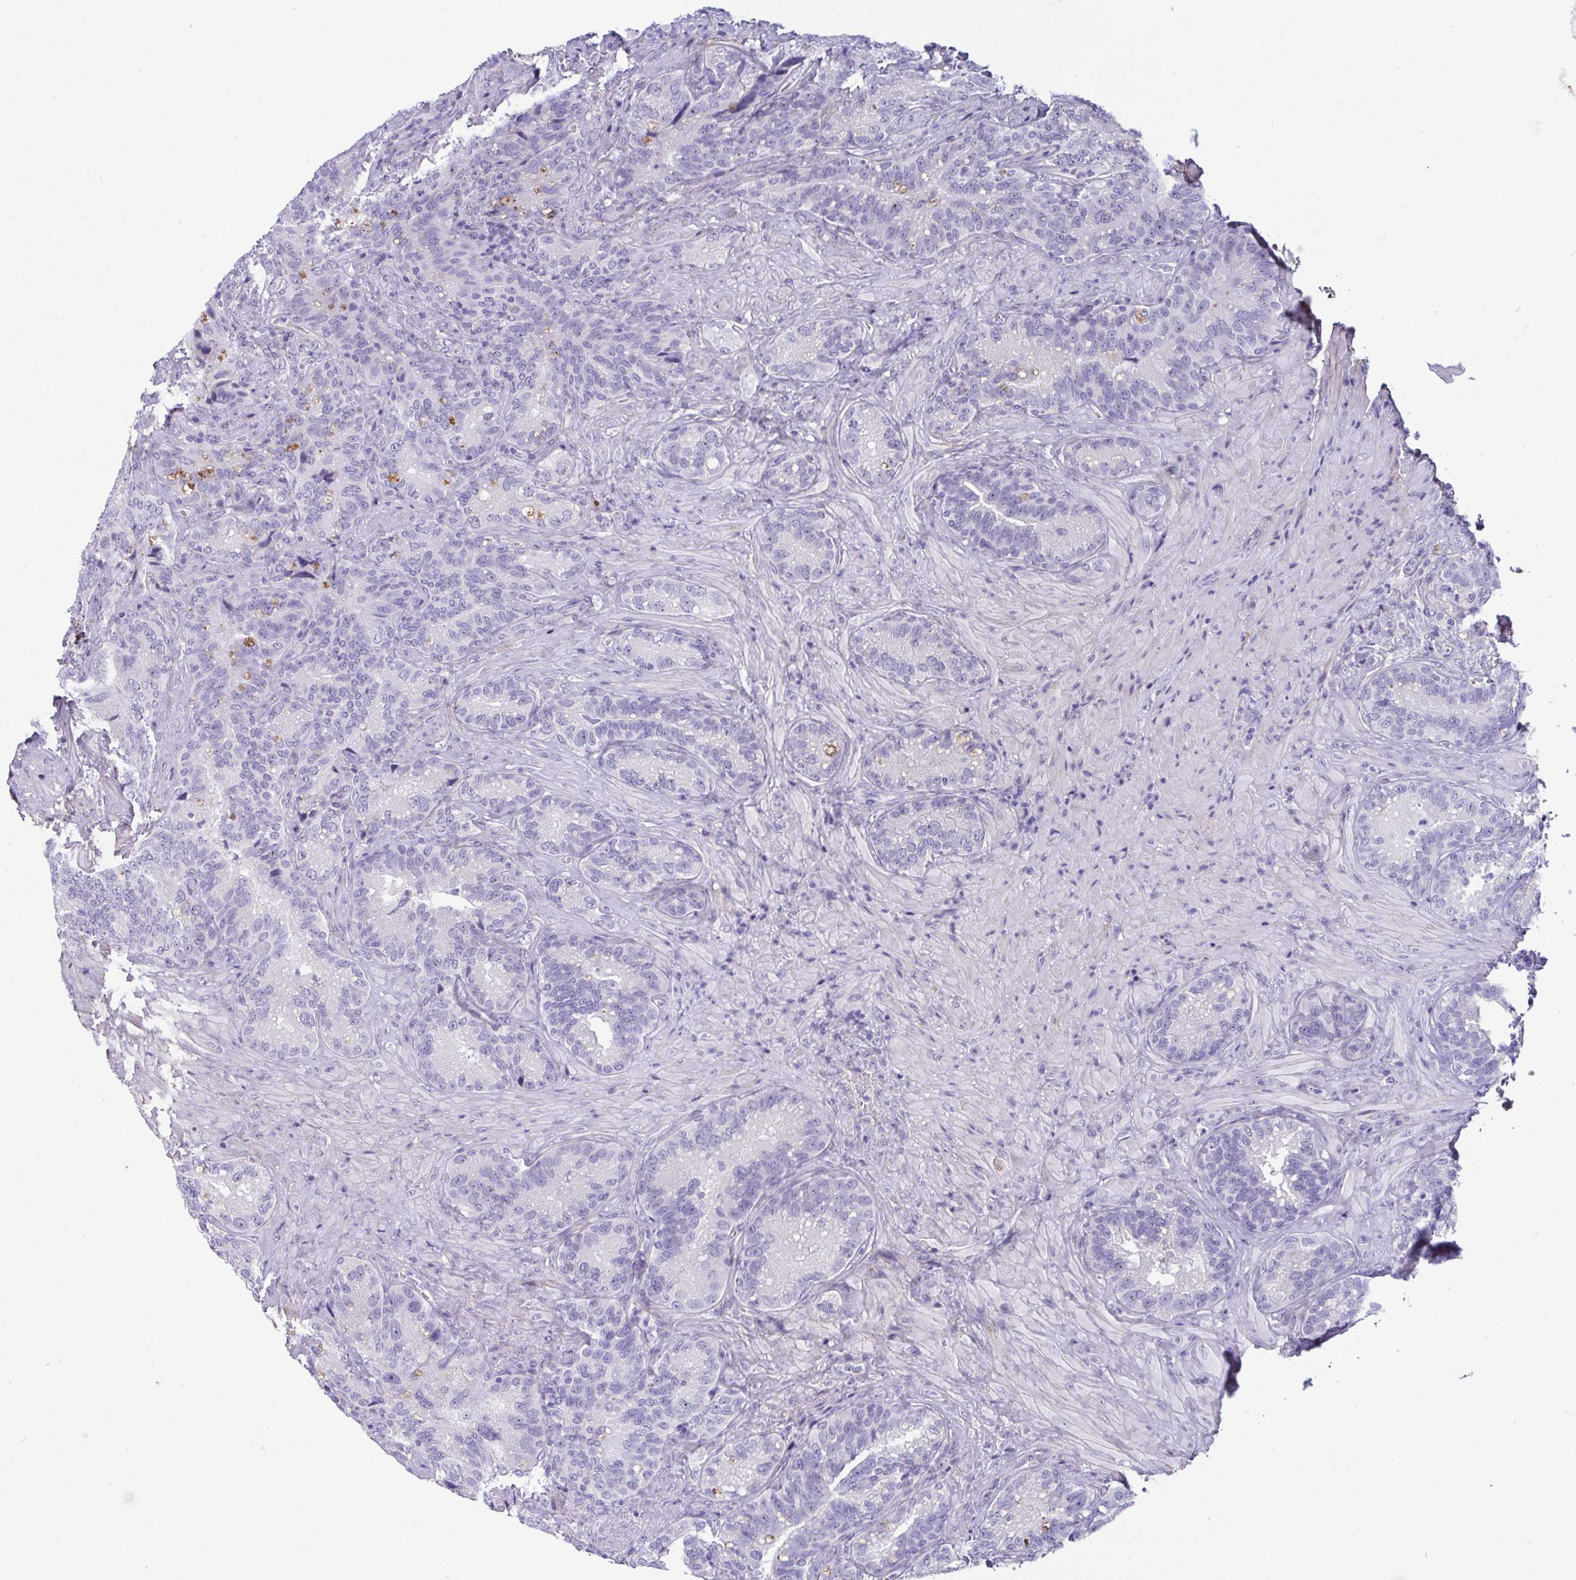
{"staining": {"intensity": "negative", "quantity": "none", "location": "none"}, "tissue": "seminal vesicle", "cell_type": "Glandular cells", "image_type": "normal", "snomed": [{"axis": "morphology", "description": "Normal tissue, NOS"}, {"axis": "topography", "description": "Seminal veicle"}], "caption": "Immunohistochemical staining of normal human seminal vesicle shows no significant positivity in glandular cells.", "gene": "LHFPL6", "patient": {"sex": "male", "age": 68}}